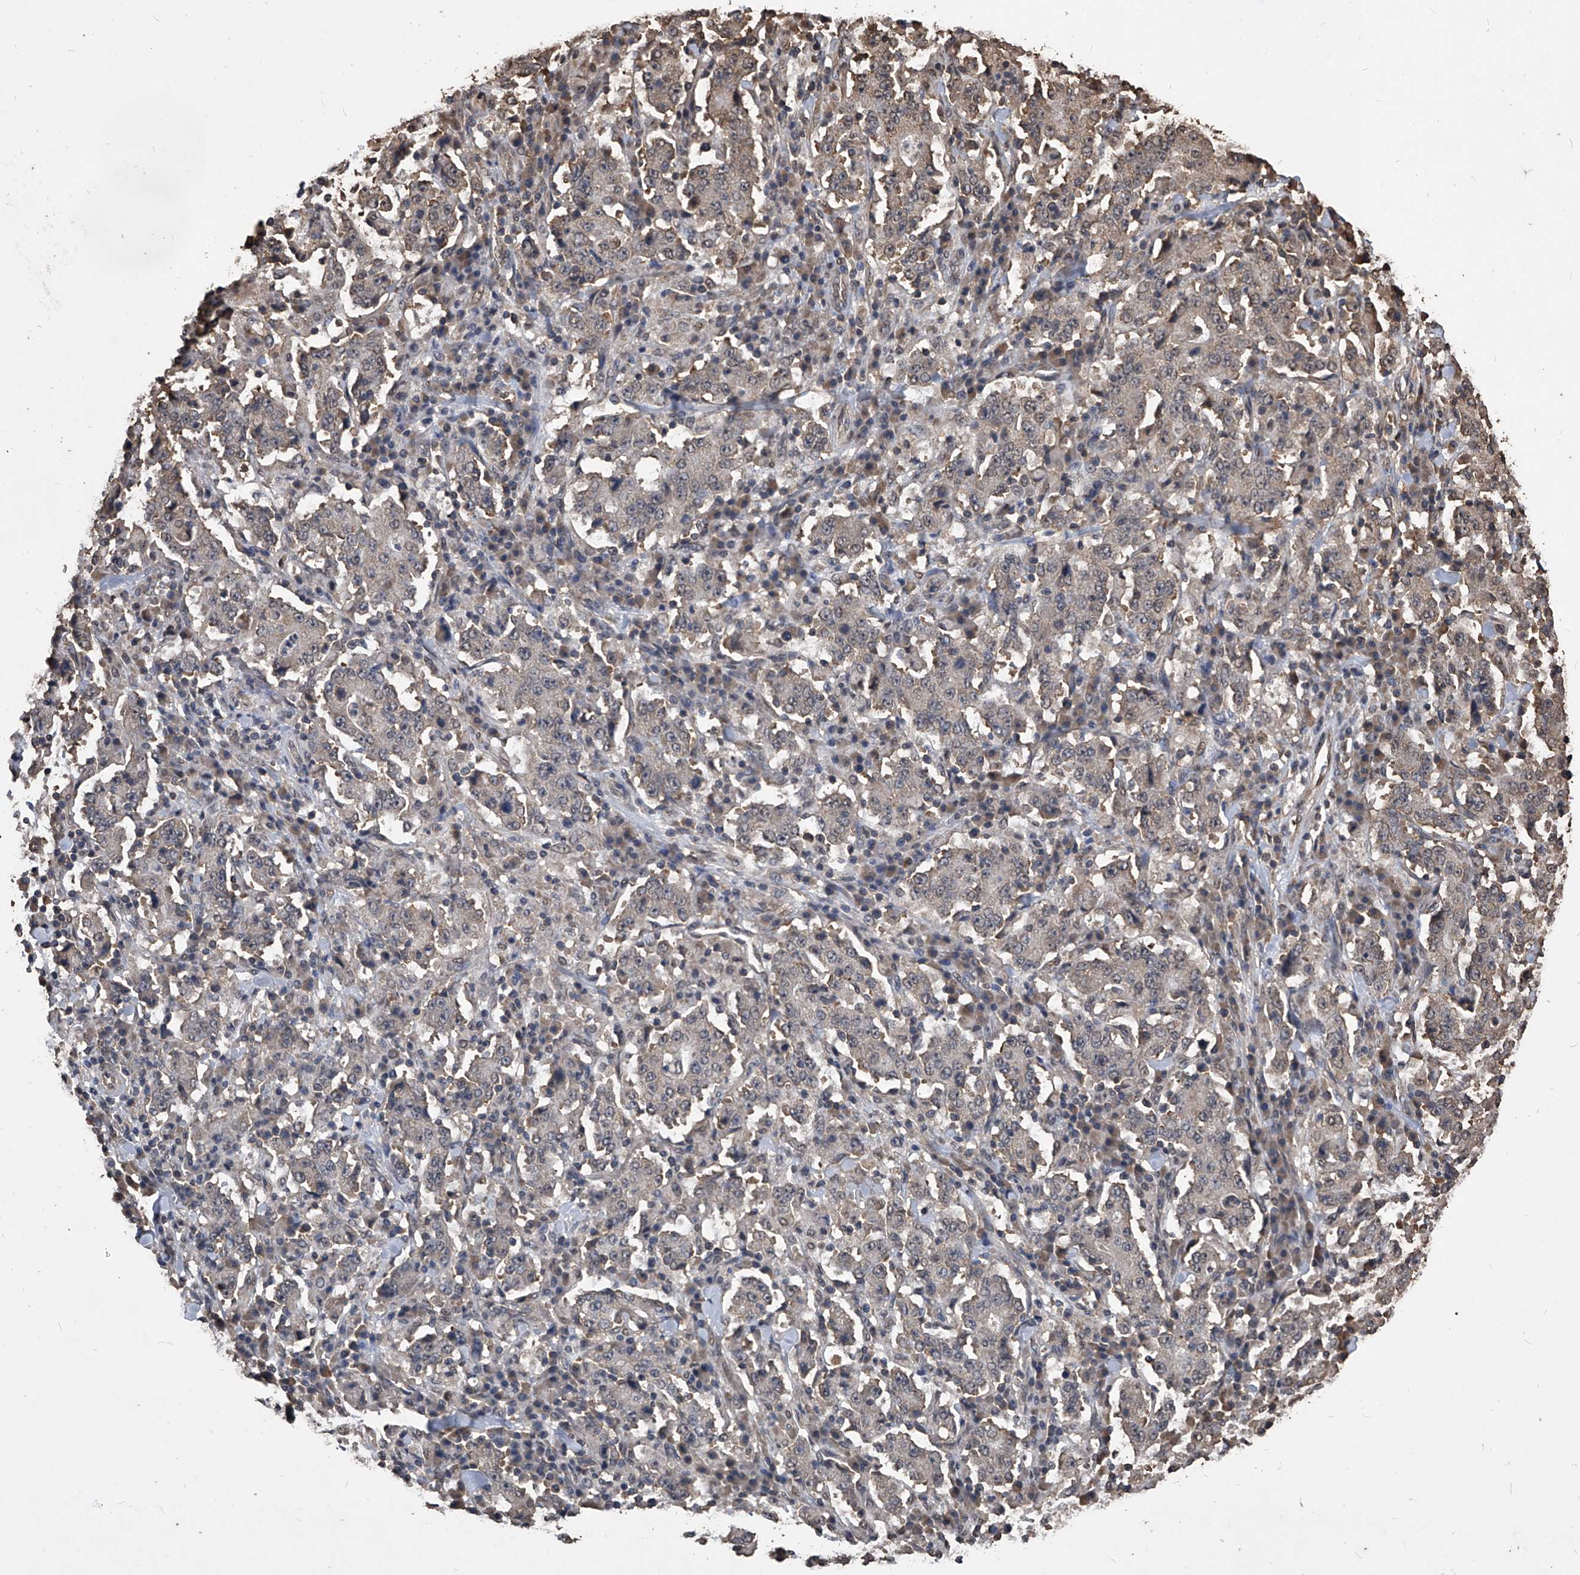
{"staining": {"intensity": "negative", "quantity": "none", "location": "none"}, "tissue": "stomach cancer", "cell_type": "Tumor cells", "image_type": "cancer", "snomed": [{"axis": "morphology", "description": "Normal tissue, NOS"}, {"axis": "morphology", "description": "Adenocarcinoma, NOS"}, {"axis": "topography", "description": "Stomach, upper"}, {"axis": "topography", "description": "Stomach"}], "caption": "Tumor cells are negative for protein expression in human stomach cancer (adenocarcinoma).", "gene": "FBXL4", "patient": {"sex": "male", "age": 59}}